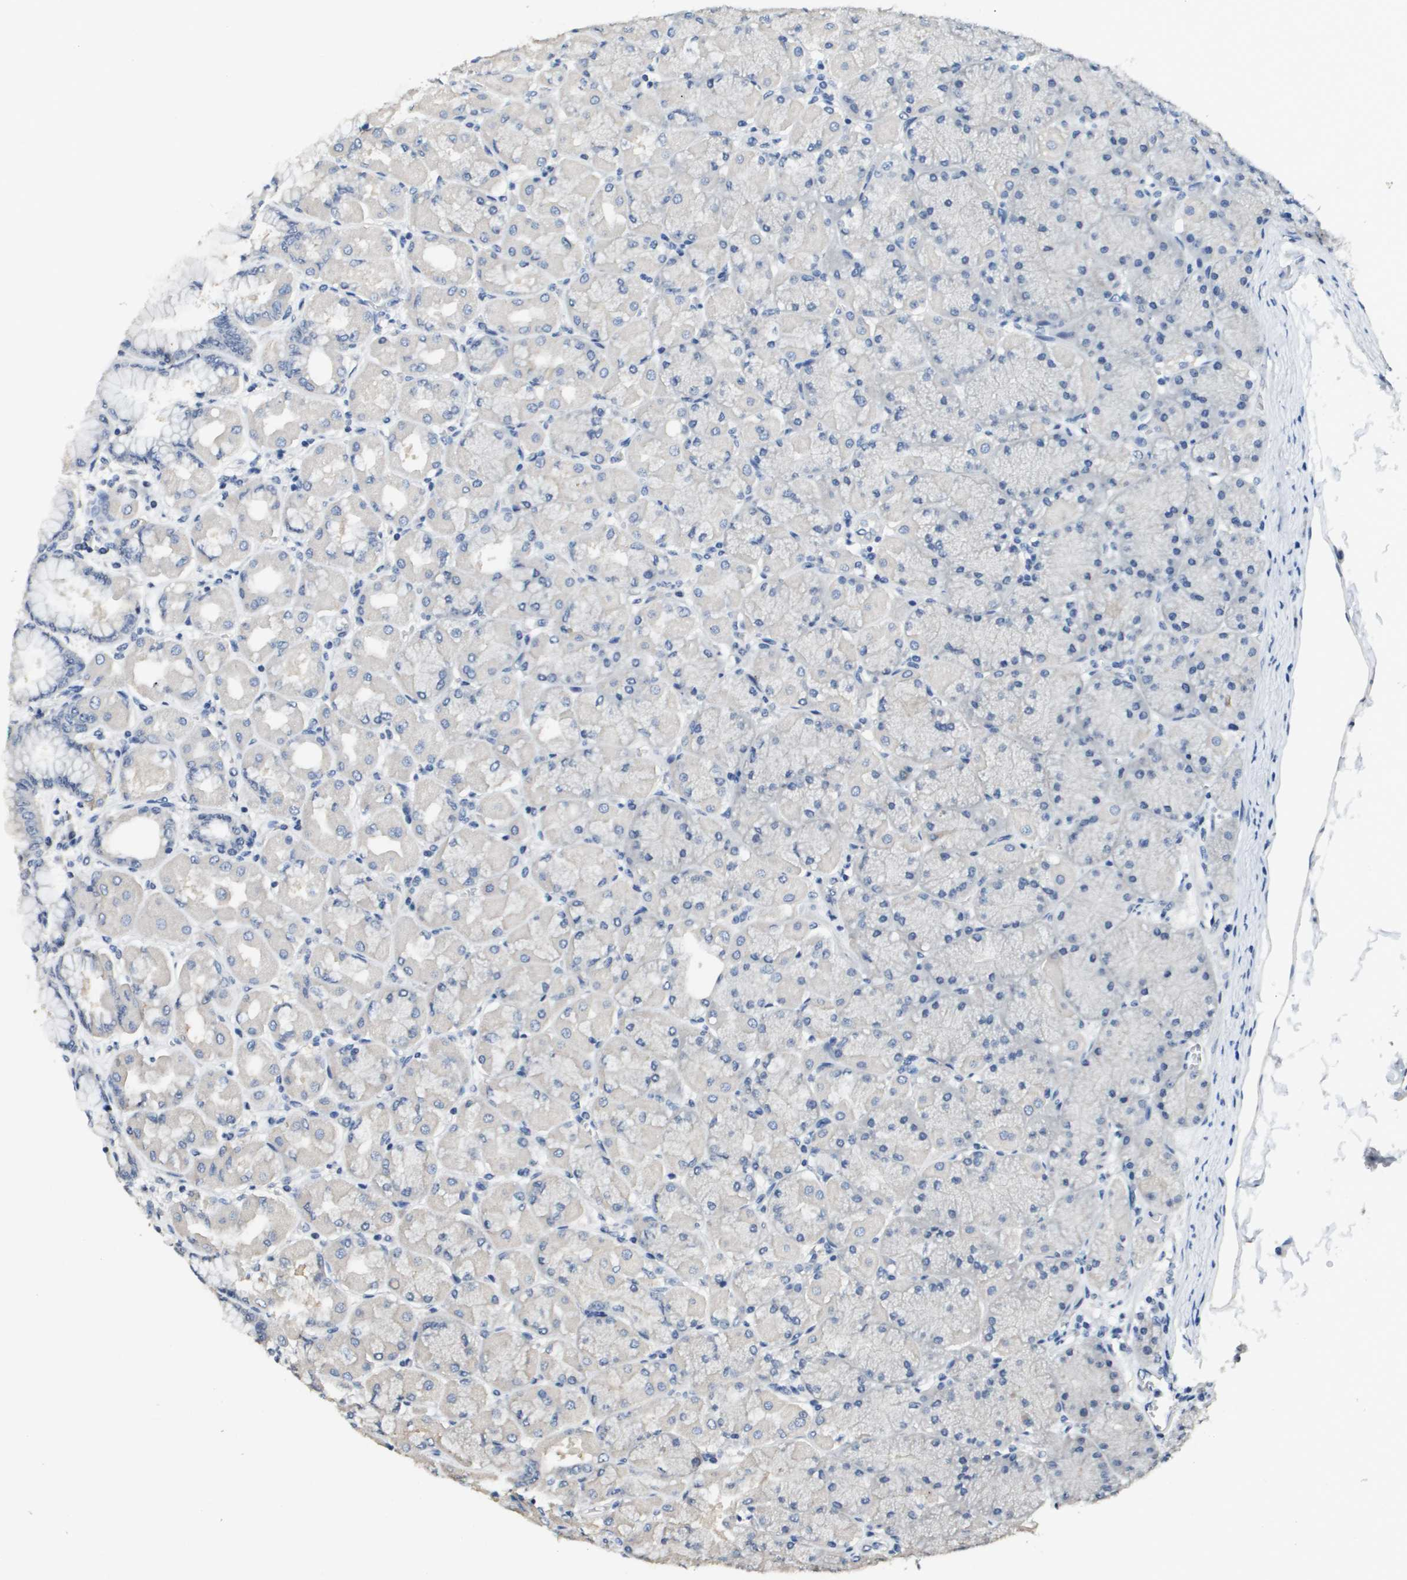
{"staining": {"intensity": "weak", "quantity": "<25%", "location": "cytoplasmic/membranous"}, "tissue": "stomach", "cell_type": "Glandular cells", "image_type": "normal", "snomed": [{"axis": "morphology", "description": "Normal tissue, NOS"}, {"axis": "topography", "description": "Stomach, upper"}], "caption": "This is an IHC photomicrograph of benign human stomach. There is no staining in glandular cells.", "gene": "MT3", "patient": {"sex": "female", "age": 56}}